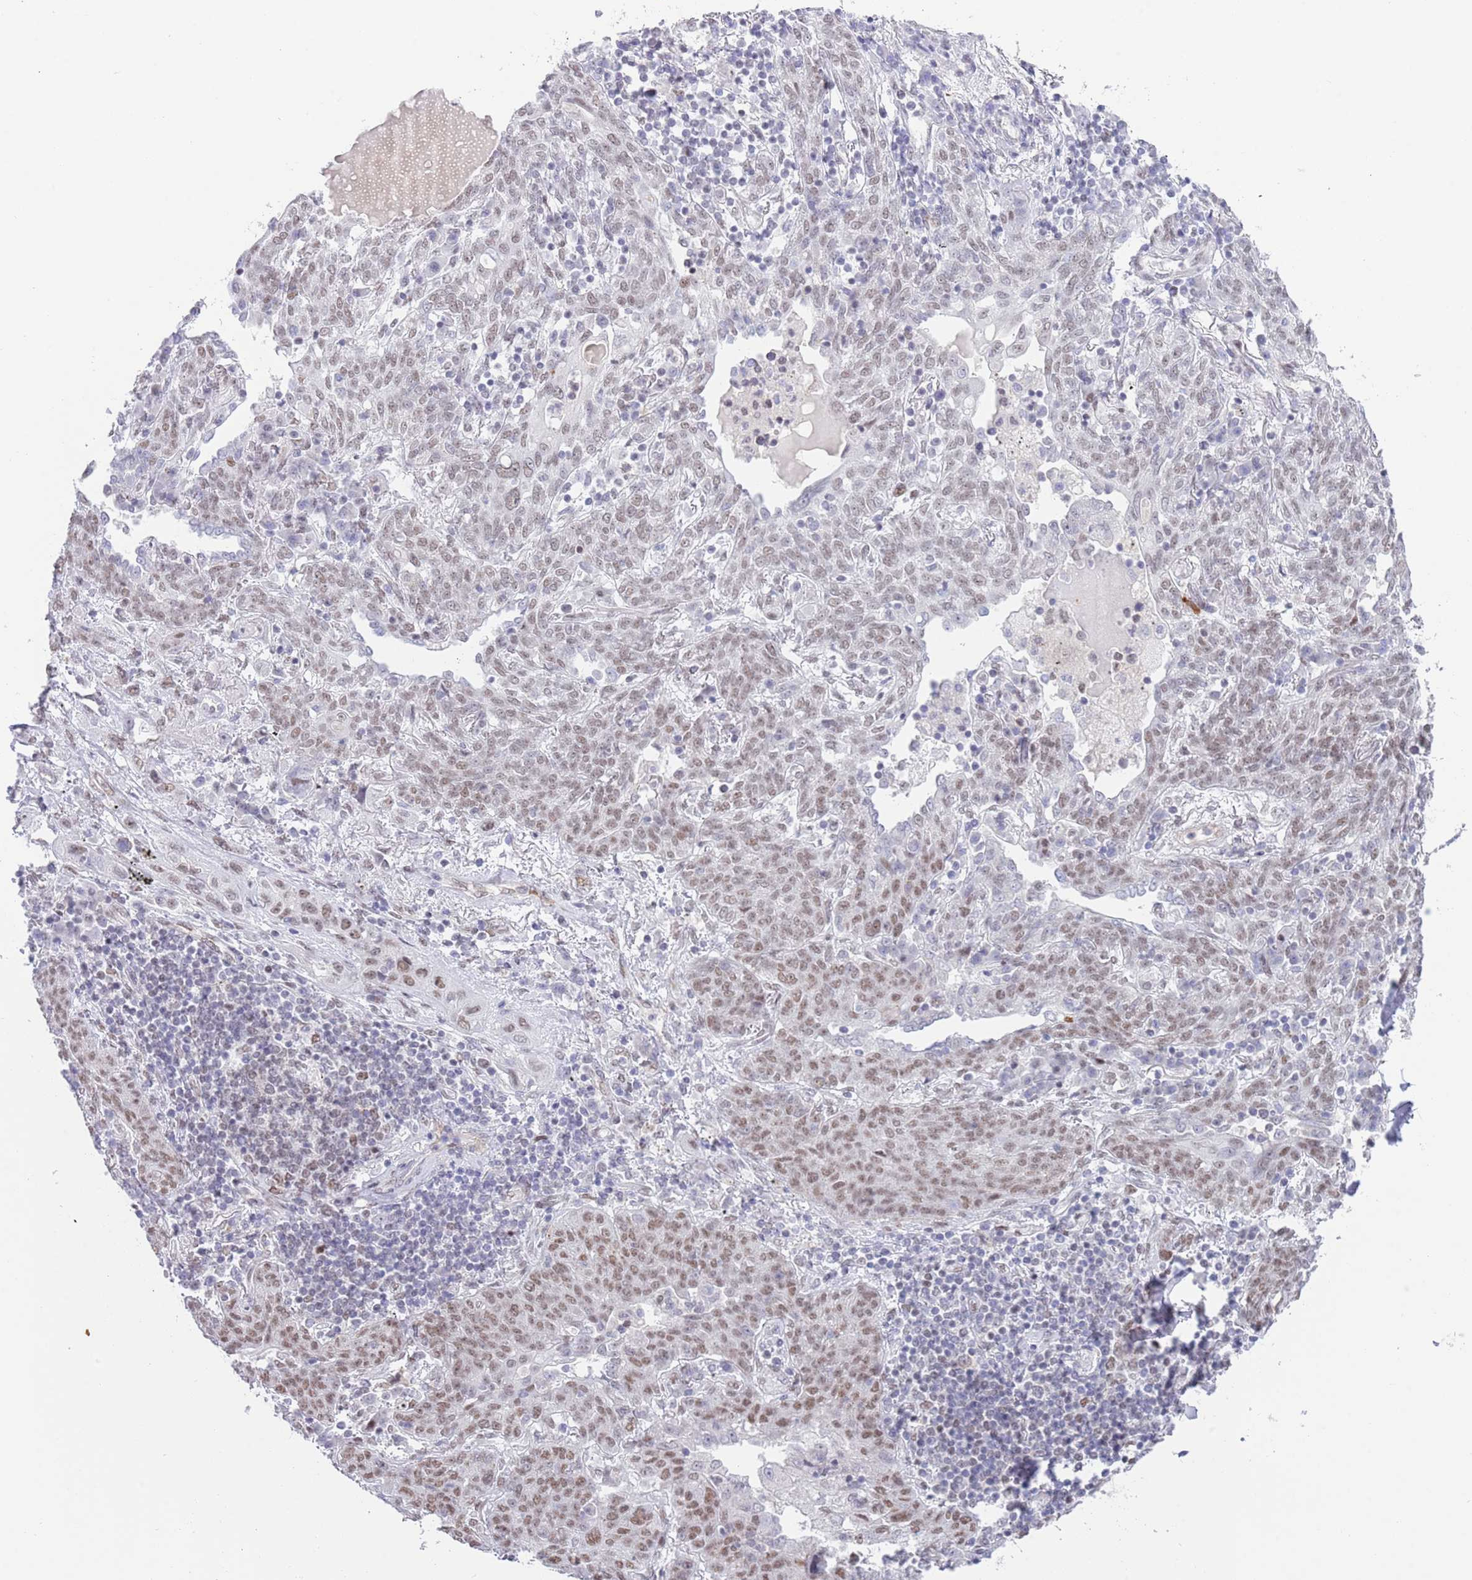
{"staining": {"intensity": "moderate", "quantity": ">75%", "location": "nuclear"}, "tissue": "lung cancer", "cell_type": "Tumor cells", "image_type": "cancer", "snomed": [{"axis": "morphology", "description": "Squamous cell carcinoma, NOS"}, {"axis": "topography", "description": "Lung"}], "caption": "DAB (3,3'-diaminobenzidine) immunohistochemical staining of human lung squamous cell carcinoma exhibits moderate nuclear protein staining in about >75% of tumor cells. (brown staining indicates protein expression, while blue staining denotes nuclei).", "gene": "ZNF382", "patient": {"sex": "female", "age": 70}}